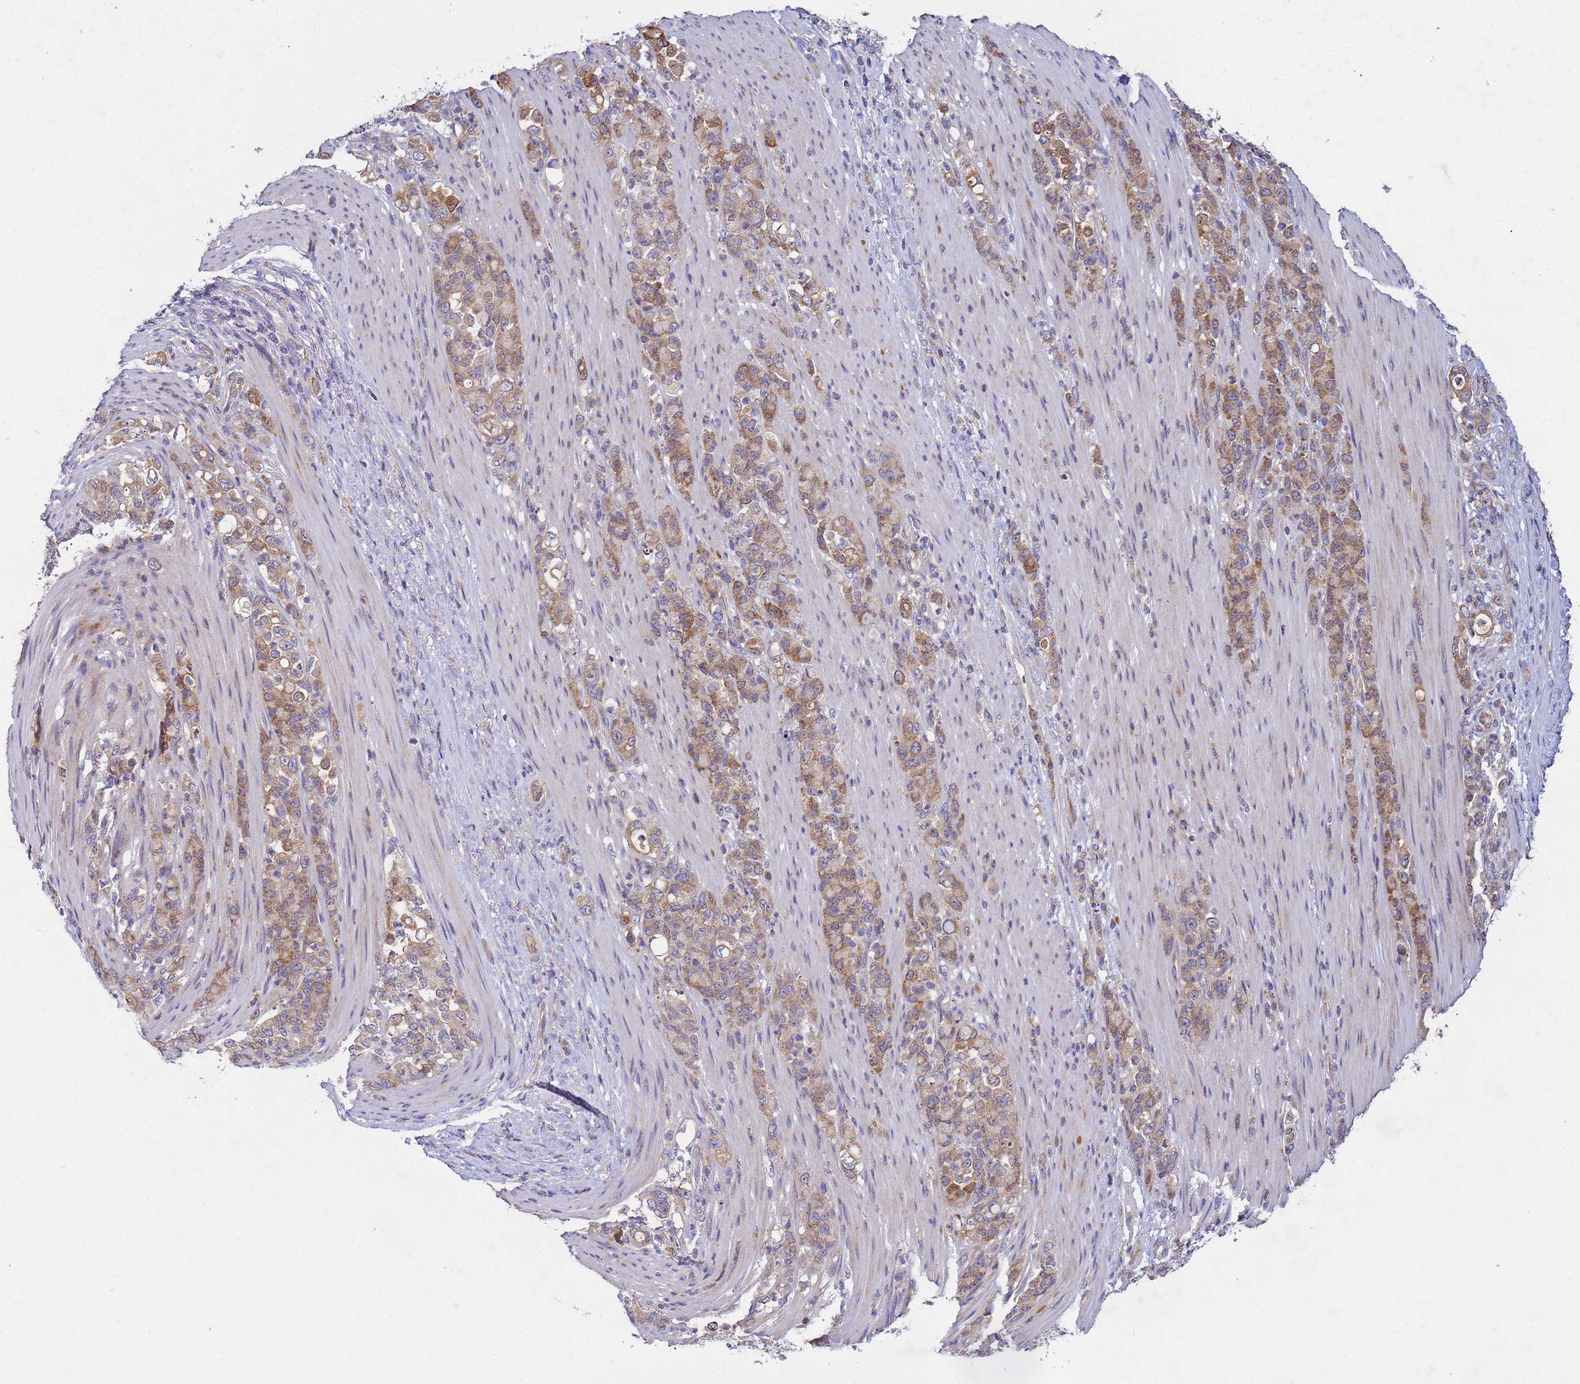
{"staining": {"intensity": "moderate", "quantity": ">75%", "location": "cytoplasmic/membranous"}, "tissue": "stomach cancer", "cell_type": "Tumor cells", "image_type": "cancer", "snomed": [{"axis": "morphology", "description": "Normal tissue, NOS"}, {"axis": "morphology", "description": "Adenocarcinoma, NOS"}, {"axis": "topography", "description": "Stomach"}], "caption": "Protein expression analysis of stomach cancer (adenocarcinoma) displays moderate cytoplasmic/membranous positivity in about >75% of tumor cells. The staining was performed using DAB to visualize the protein expression in brown, while the nuclei were stained in blue with hematoxylin (Magnification: 20x).", "gene": "CDC34", "patient": {"sex": "female", "age": 79}}